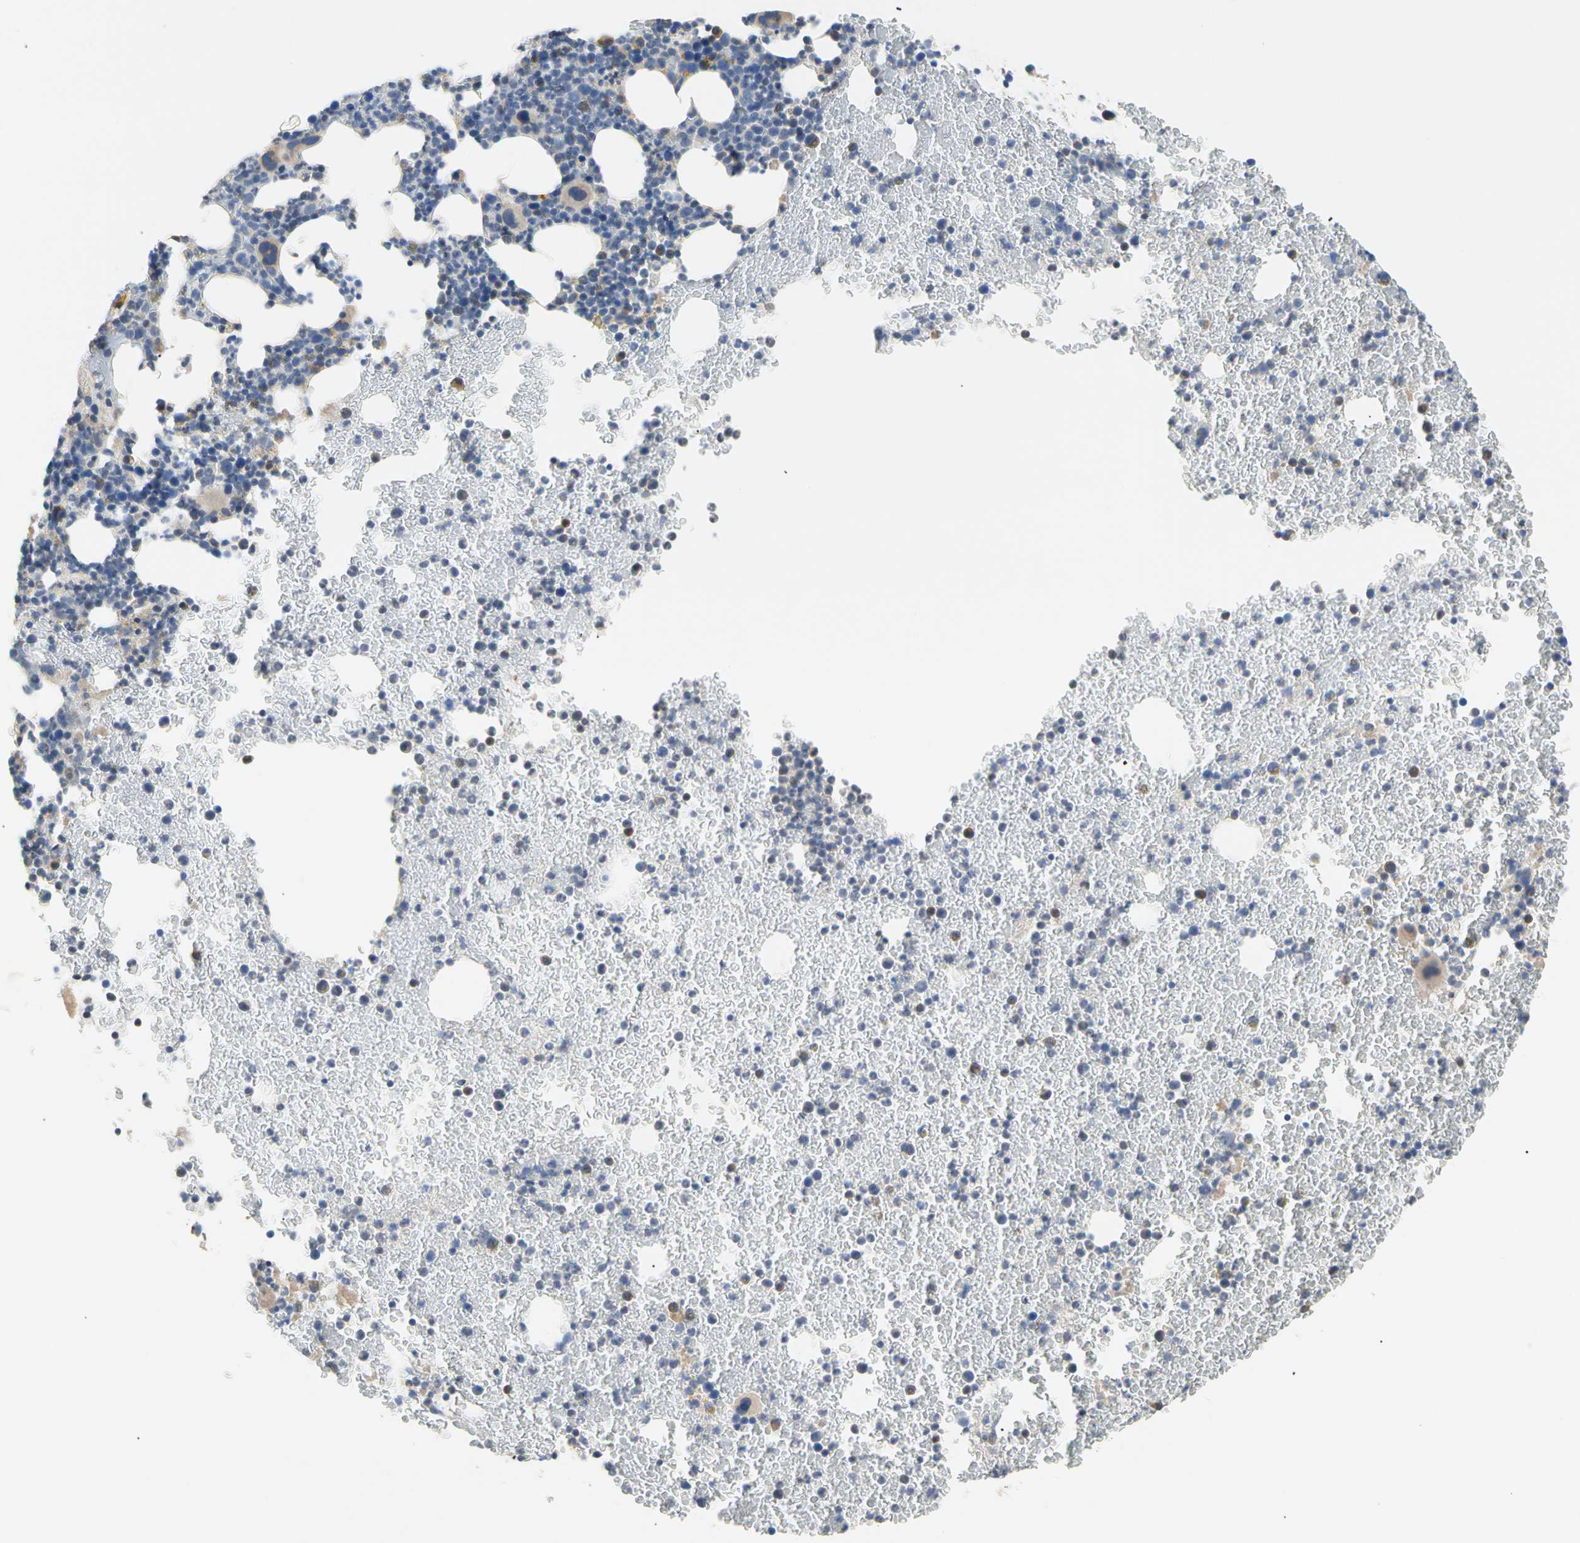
{"staining": {"intensity": "moderate", "quantity": "<25%", "location": "cytoplasmic/membranous"}, "tissue": "bone marrow", "cell_type": "Hematopoietic cells", "image_type": "normal", "snomed": [{"axis": "morphology", "description": "Normal tissue, NOS"}, {"axis": "topography", "description": "Bone marrow"}], "caption": "Immunohistochemistry (IHC) photomicrograph of benign bone marrow: human bone marrow stained using immunohistochemistry reveals low levels of moderate protein expression localized specifically in the cytoplasmic/membranous of hematopoietic cells, appearing as a cytoplasmic/membranous brown color.", "gene": "PLGRKT", "patient": {"sex": "female", "age": 52}}